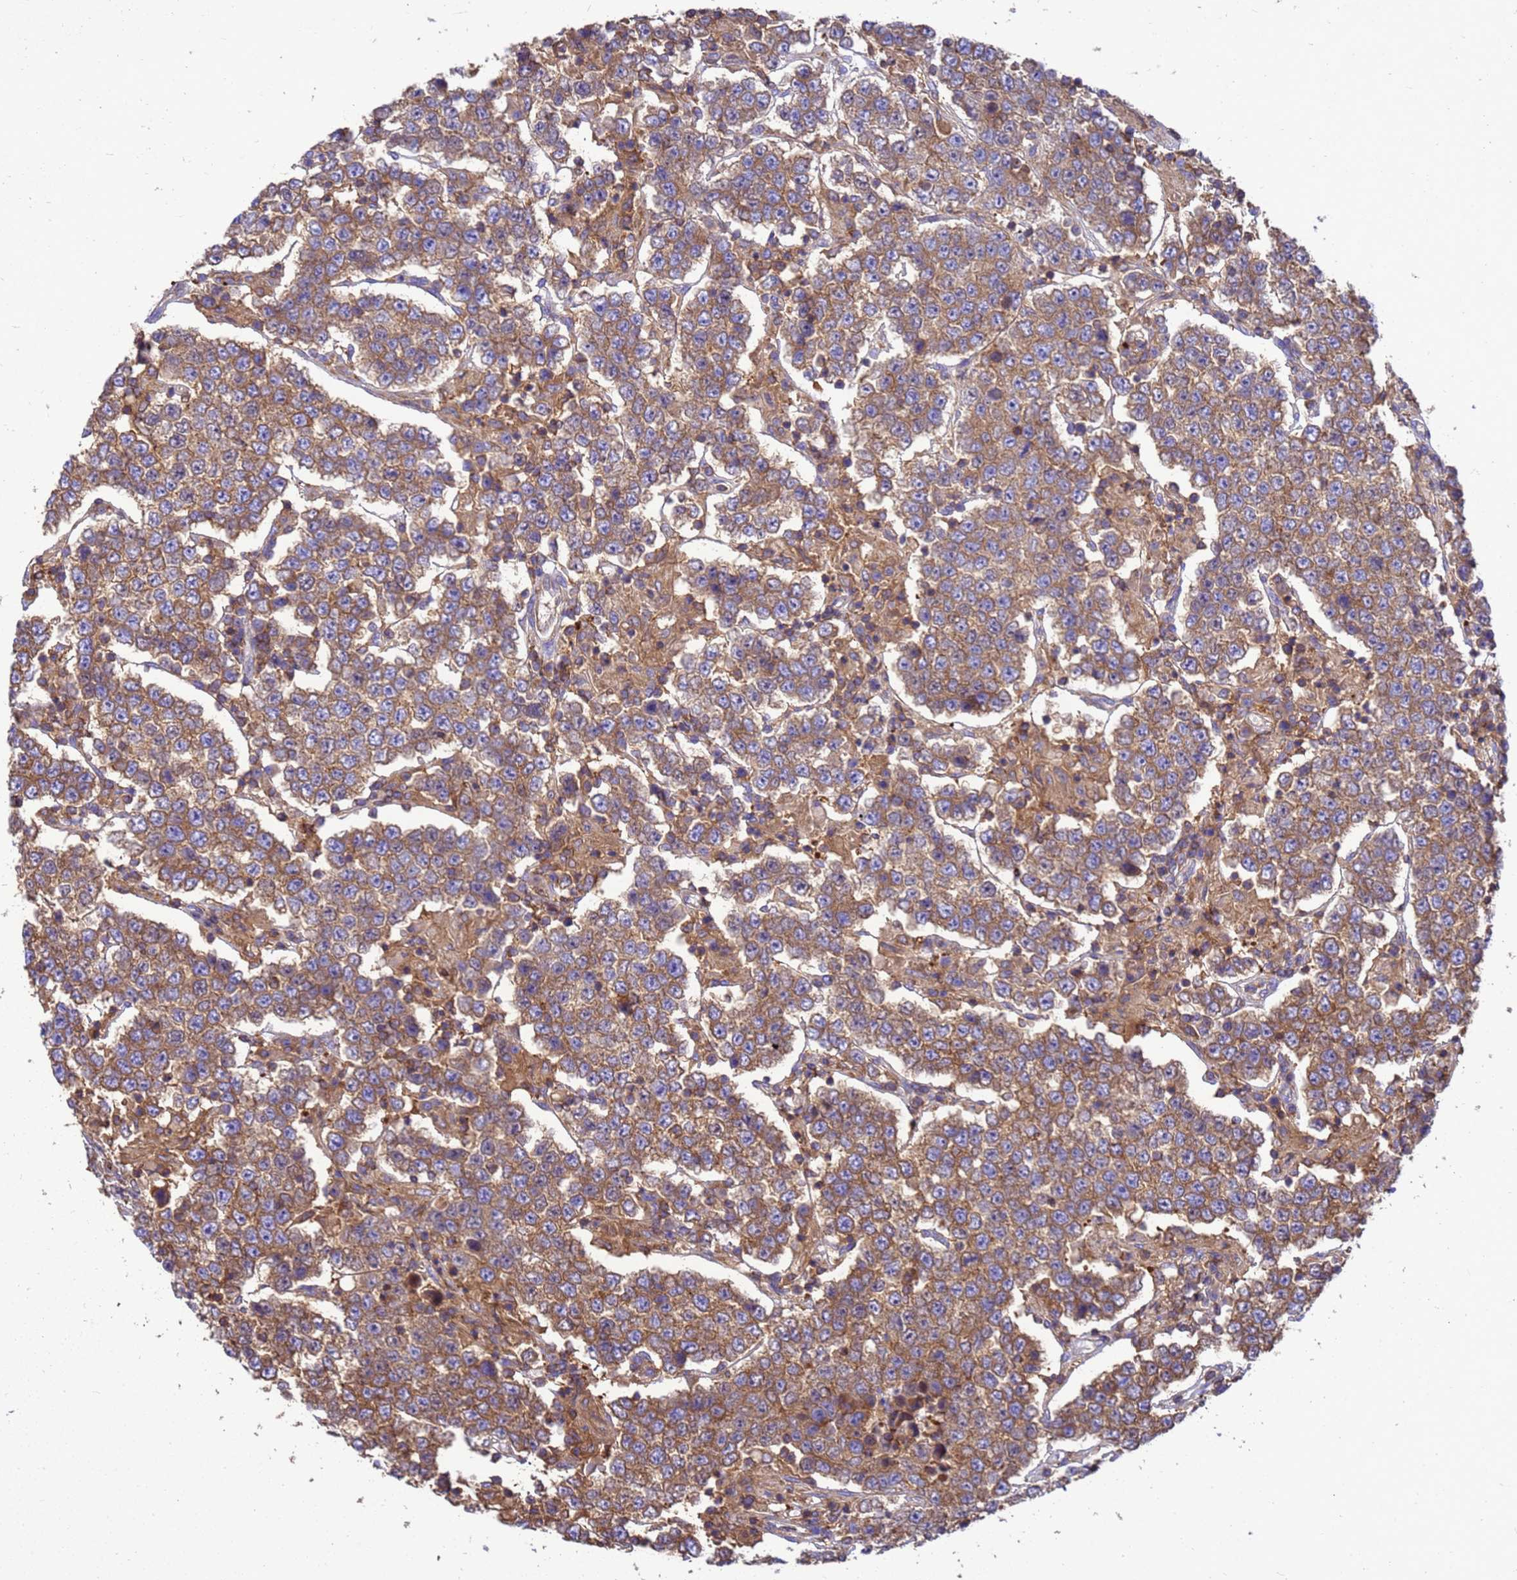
{"staining": {"intensity": "moderate", "quantity": ">75%", "location": "cytoplasmic/membranous"}, "tissue": "testis cancer", "cell_type": "Tumor cells", "image_type": "cancer", "snomed": [{"axis": "morphology", "description": "Normal tissue, NOS"}, {"axis": "morphology", "description": "Urothelial carcinoma, High grade"}, {"axis": "morphology", "description": "Seminoma, NOS"}, {"axis": "morphology", "description": "Carcinoma, Embryonal, NOS"}, {"axis": "topography", "description": "Urinary bladder"}, {"axis": "topography", "description": "Testis"}], "caption": "Testis cancer stained with immunohistochemistry (IHC) shows moderate cytoplasmic/membranous expression in approximately >75% of tumor cells.", "gene": "ZNF235", "patient": {"sex": "male", "age": 41}}